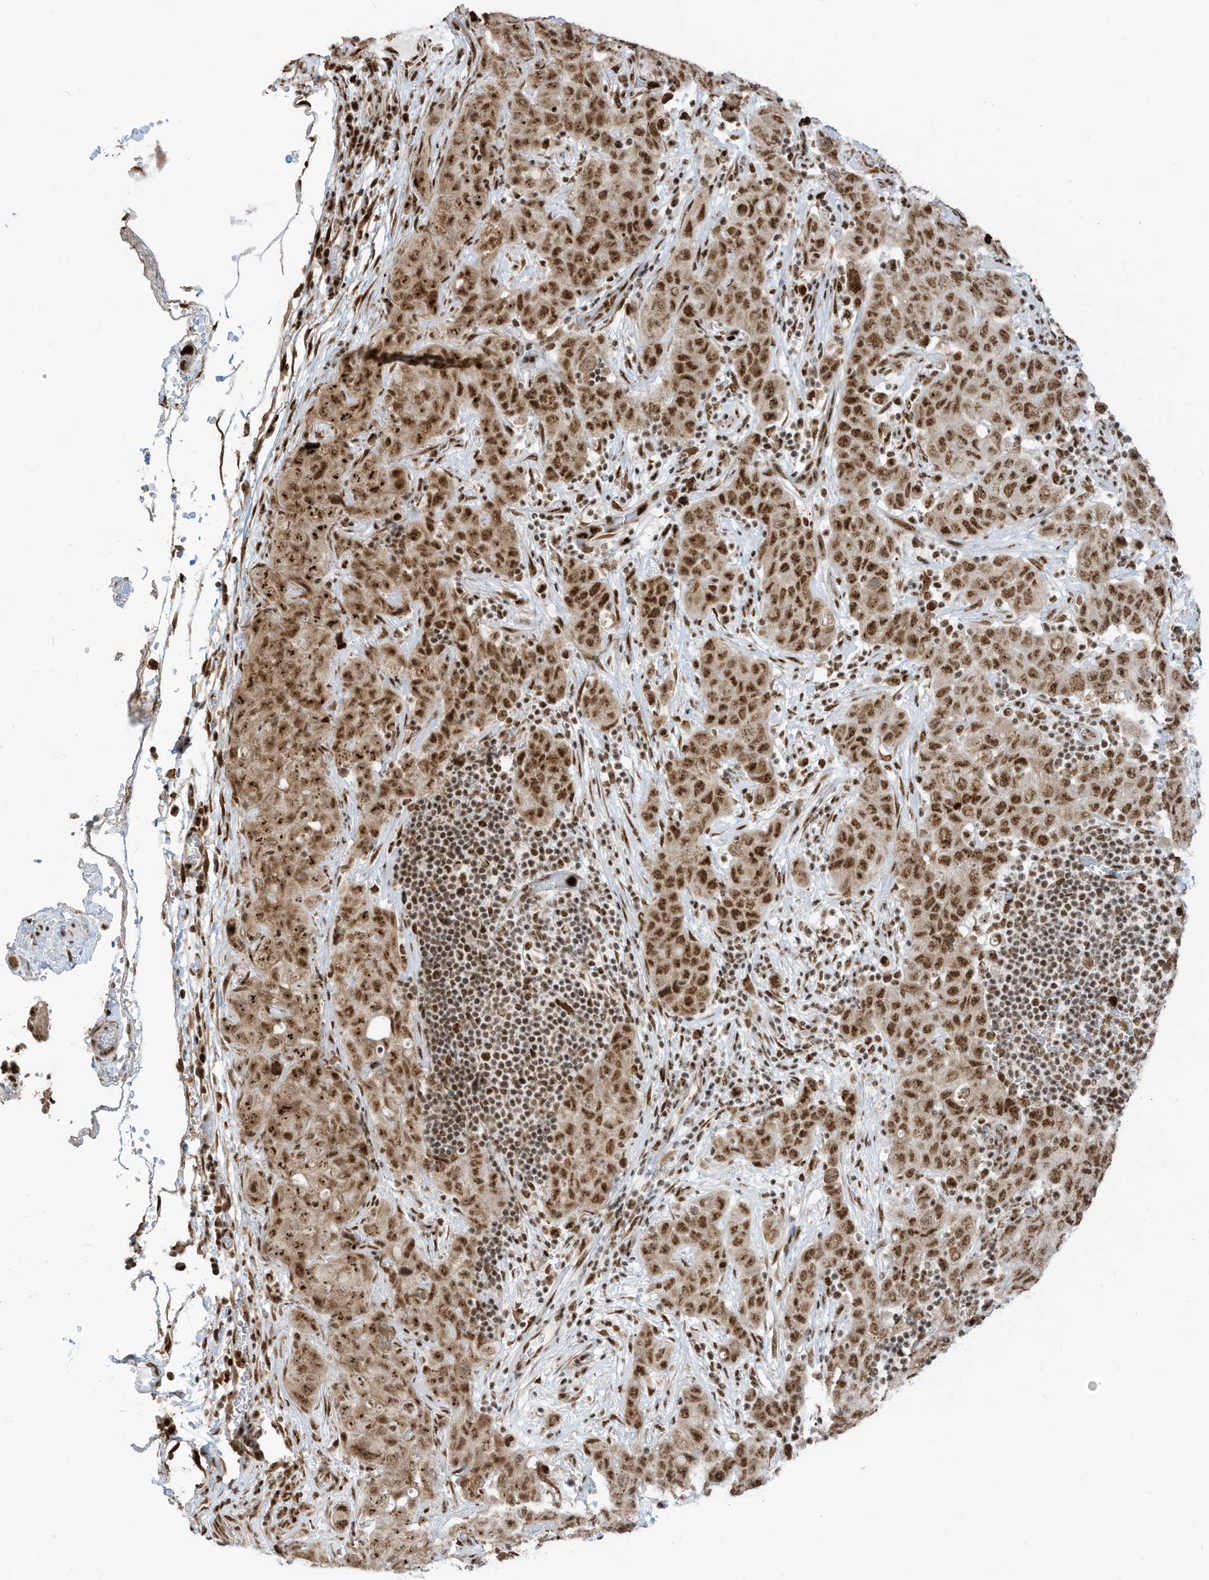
{"staining": {"intensity": "moderate", "quantity": ">75%", "location": "cytoplasmic/membranous,nuclear"}, "tissue": "stomach cancer", "cell_type": "Tumor cells", "image_type": "cancer", "snomed": [{"axis": "morphology", "description": "Normal tissue, NOS"}, {"axis": "morphology", "description": "Adenocarcinoma, NOS"}, {"axis": "topography", "description": "Lymph node"}, {"axis": "topography", "description": "Stomach"}], "caption": "There is medium levels of moderate cytoplasmic/membranous and nuclear positivity in tumor cells of stomach adenocarcinoma, as demonstrated by immunohistochemical staining (brown color).", "gene": "LBH", "patient": {"sex": "male", "age": 48}}